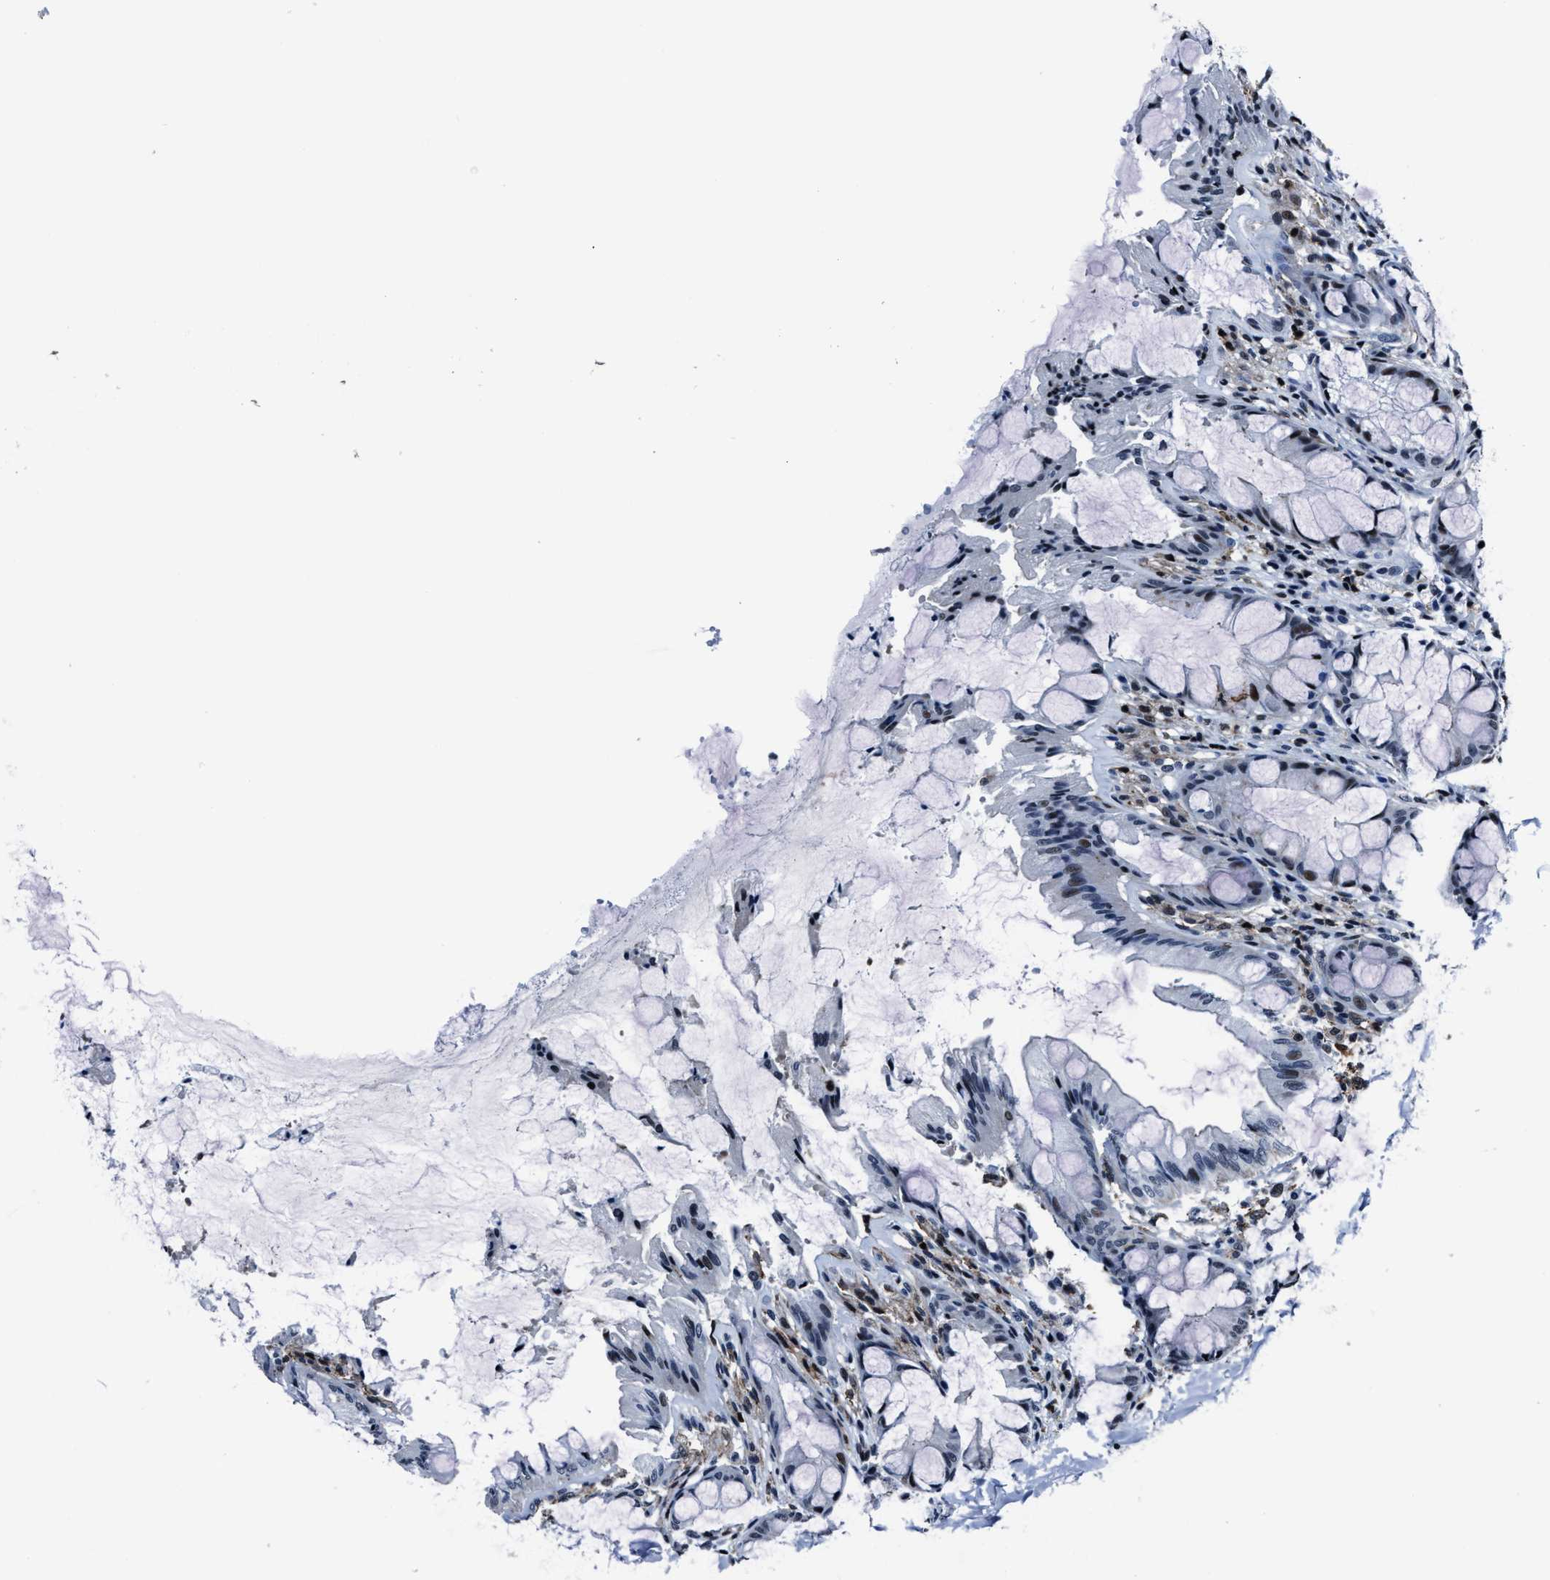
{"staining": {"intensity": "moderate", "quantity": "25%-75%", "location": "nuclear"}, "tissue": "colon", "cell_type": "Endothelial cells", "image_type": "normal", "snomed": [{"axis": "morphology", "description": "Normal tissue, NOS"}, {"axis": "topography", "description": "Colon"}], "caption": "Immunohistochemical staining of unremarkable colon shows 25%-75% levels of moderate nuclear protein staining in approximately 25%-75% of endothelial cells.", "gene": "PPIE", "patient": {"sex": "male", "age": 47}}